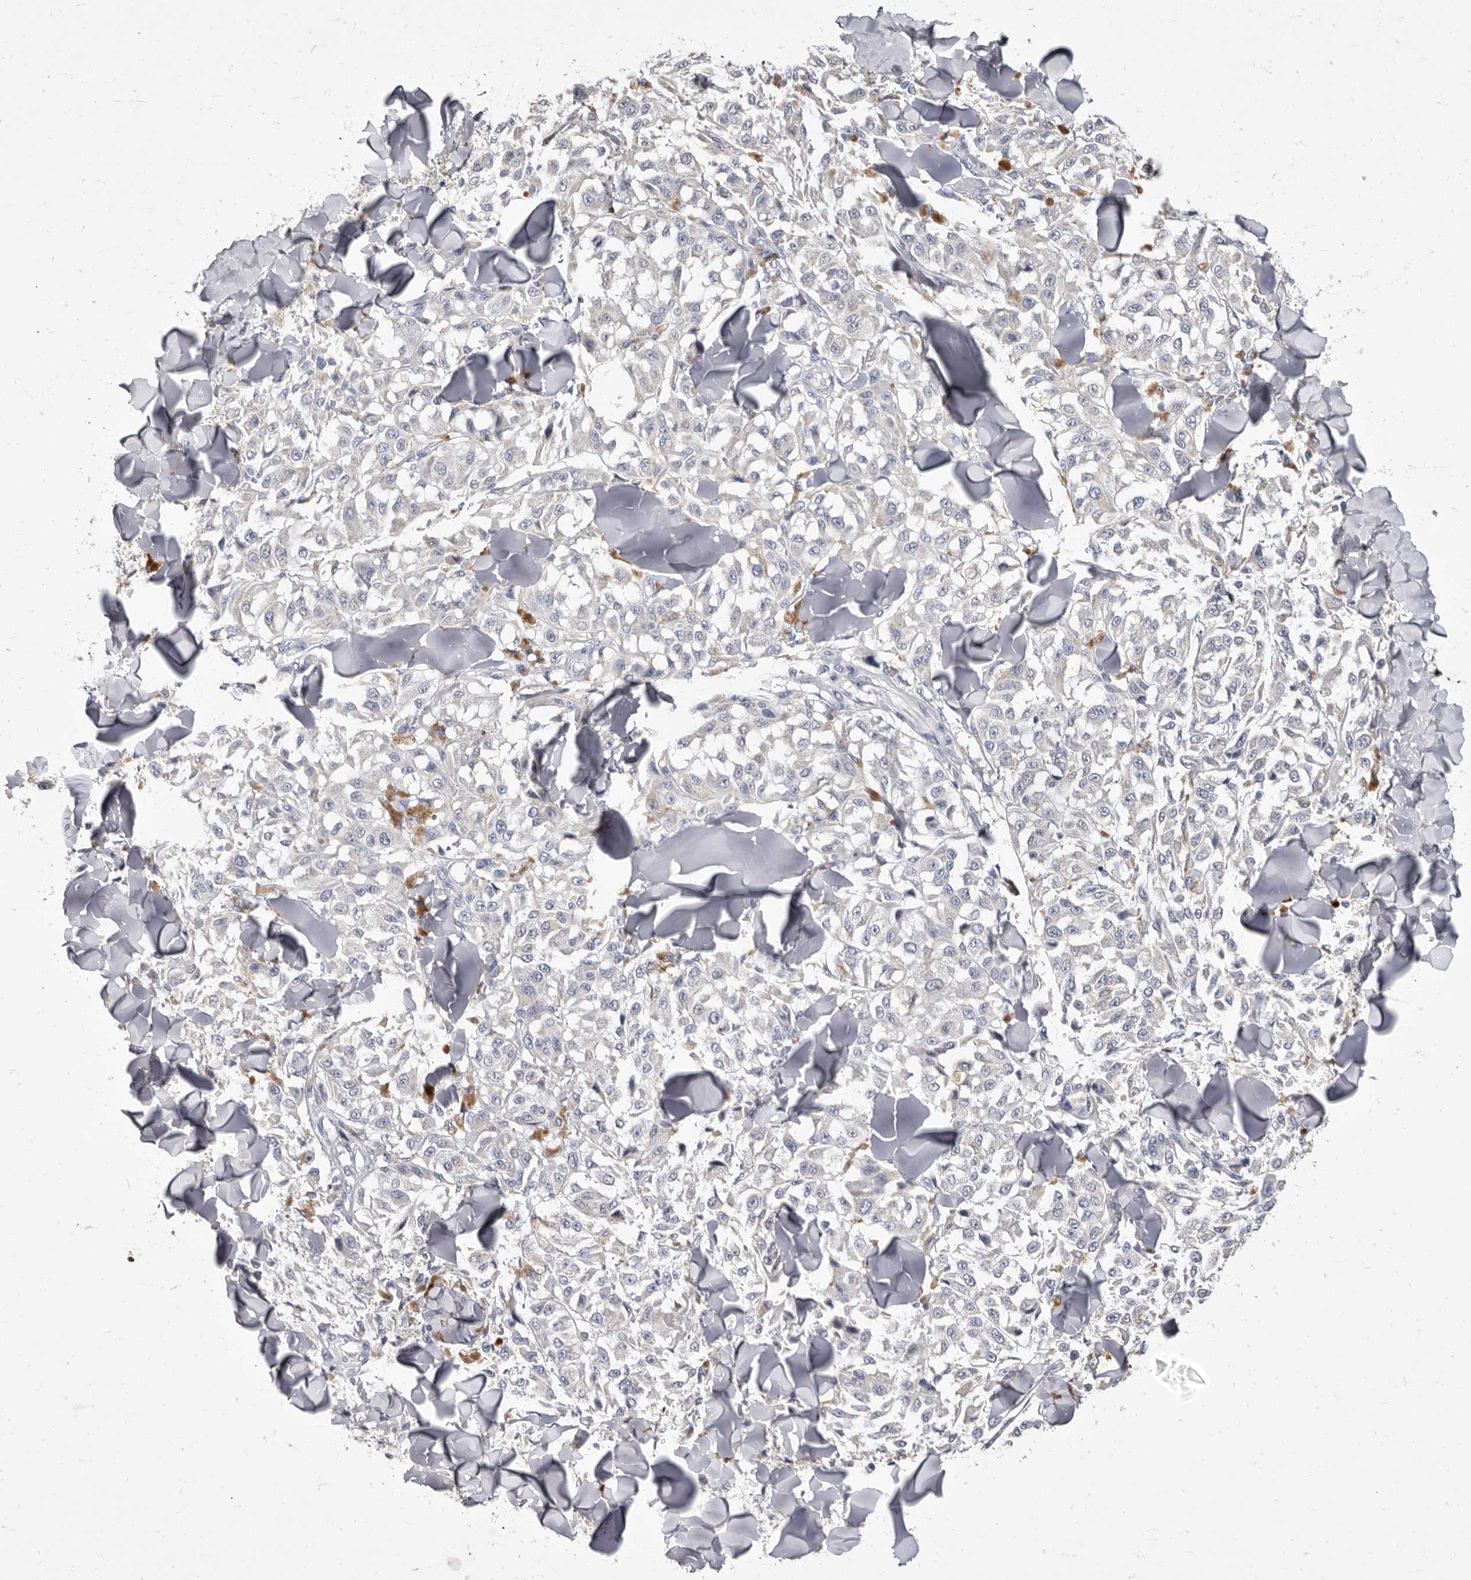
{"staining": {"intensity": "negative", "quantity": "none", "location": "none"}, "tissue": "melanoma", "cell_type": "Tumor cells", "image_type": "cancer", "snomed": [{"axis": "morphology", "description": "Malignant melanoma, NOS"}, {"axis": "topography", "description": "Skin"}], "caption": "A photomicrograph of malignant melanoma stained for a protein demonstrates no brown staining in tumor cells.", "gene": "CYP2E1", "patient": {"sex": "female", "age": 64}}